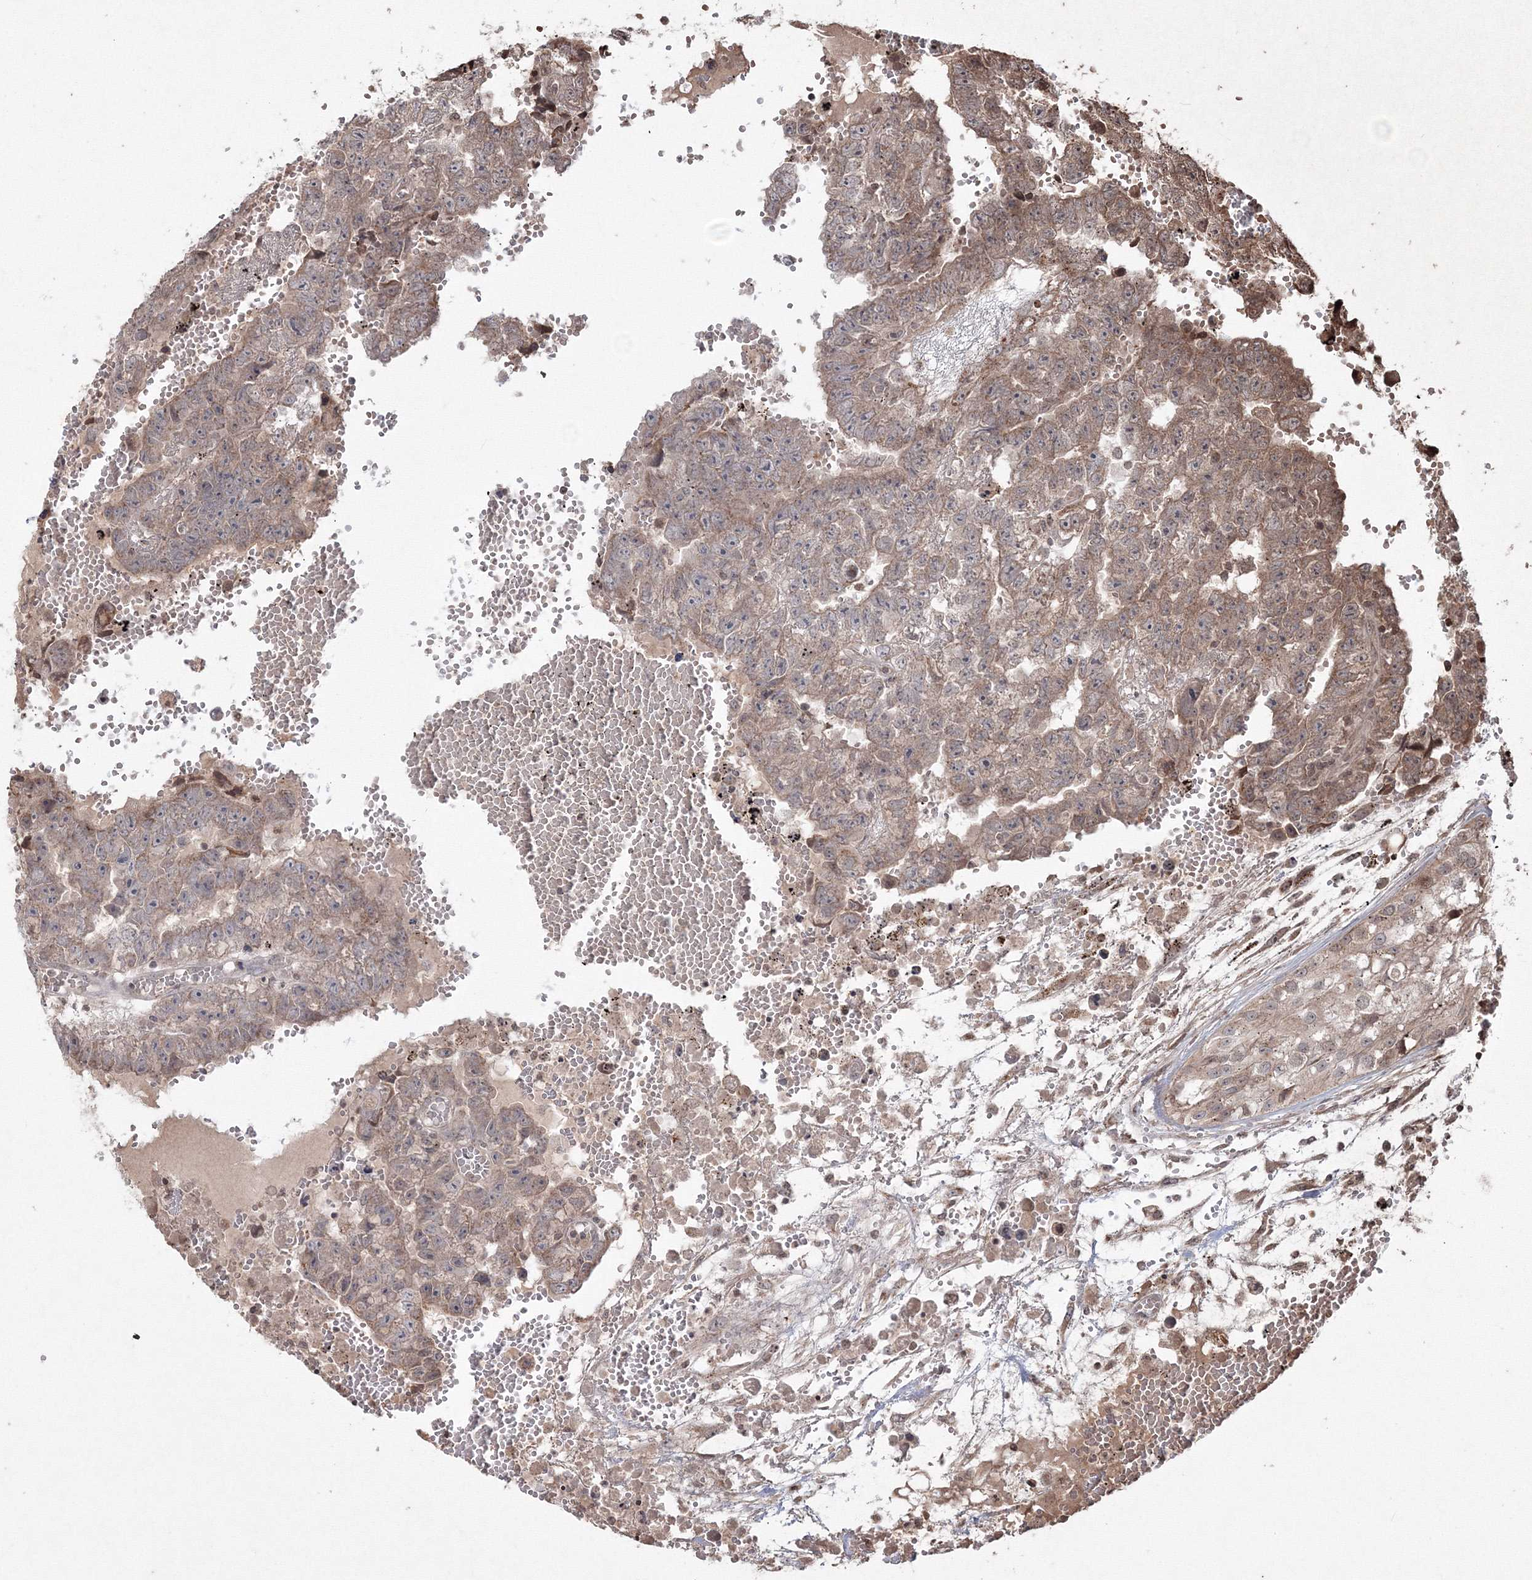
{"staining": {"intensity": "moderate", "quantity": "25%-75%", "location": "cytoplasmic/membranous"}, "tissue": "testis cancer", "cell_type": "Tumor cells", "image_type": "cancer", "snomed": [{"axis": "morphology", "description": "Carcinoma, Embryonal, NOS"}, {"axis": "topography", "description": "Testis"}], "caption": "Tumor cells exhibit moderate cytoplasmic/membranous positivity in about 25%-75% of cells in testis cancer.", "gene": "PEX13", "patient": {"sex": "male", "age": 25}}